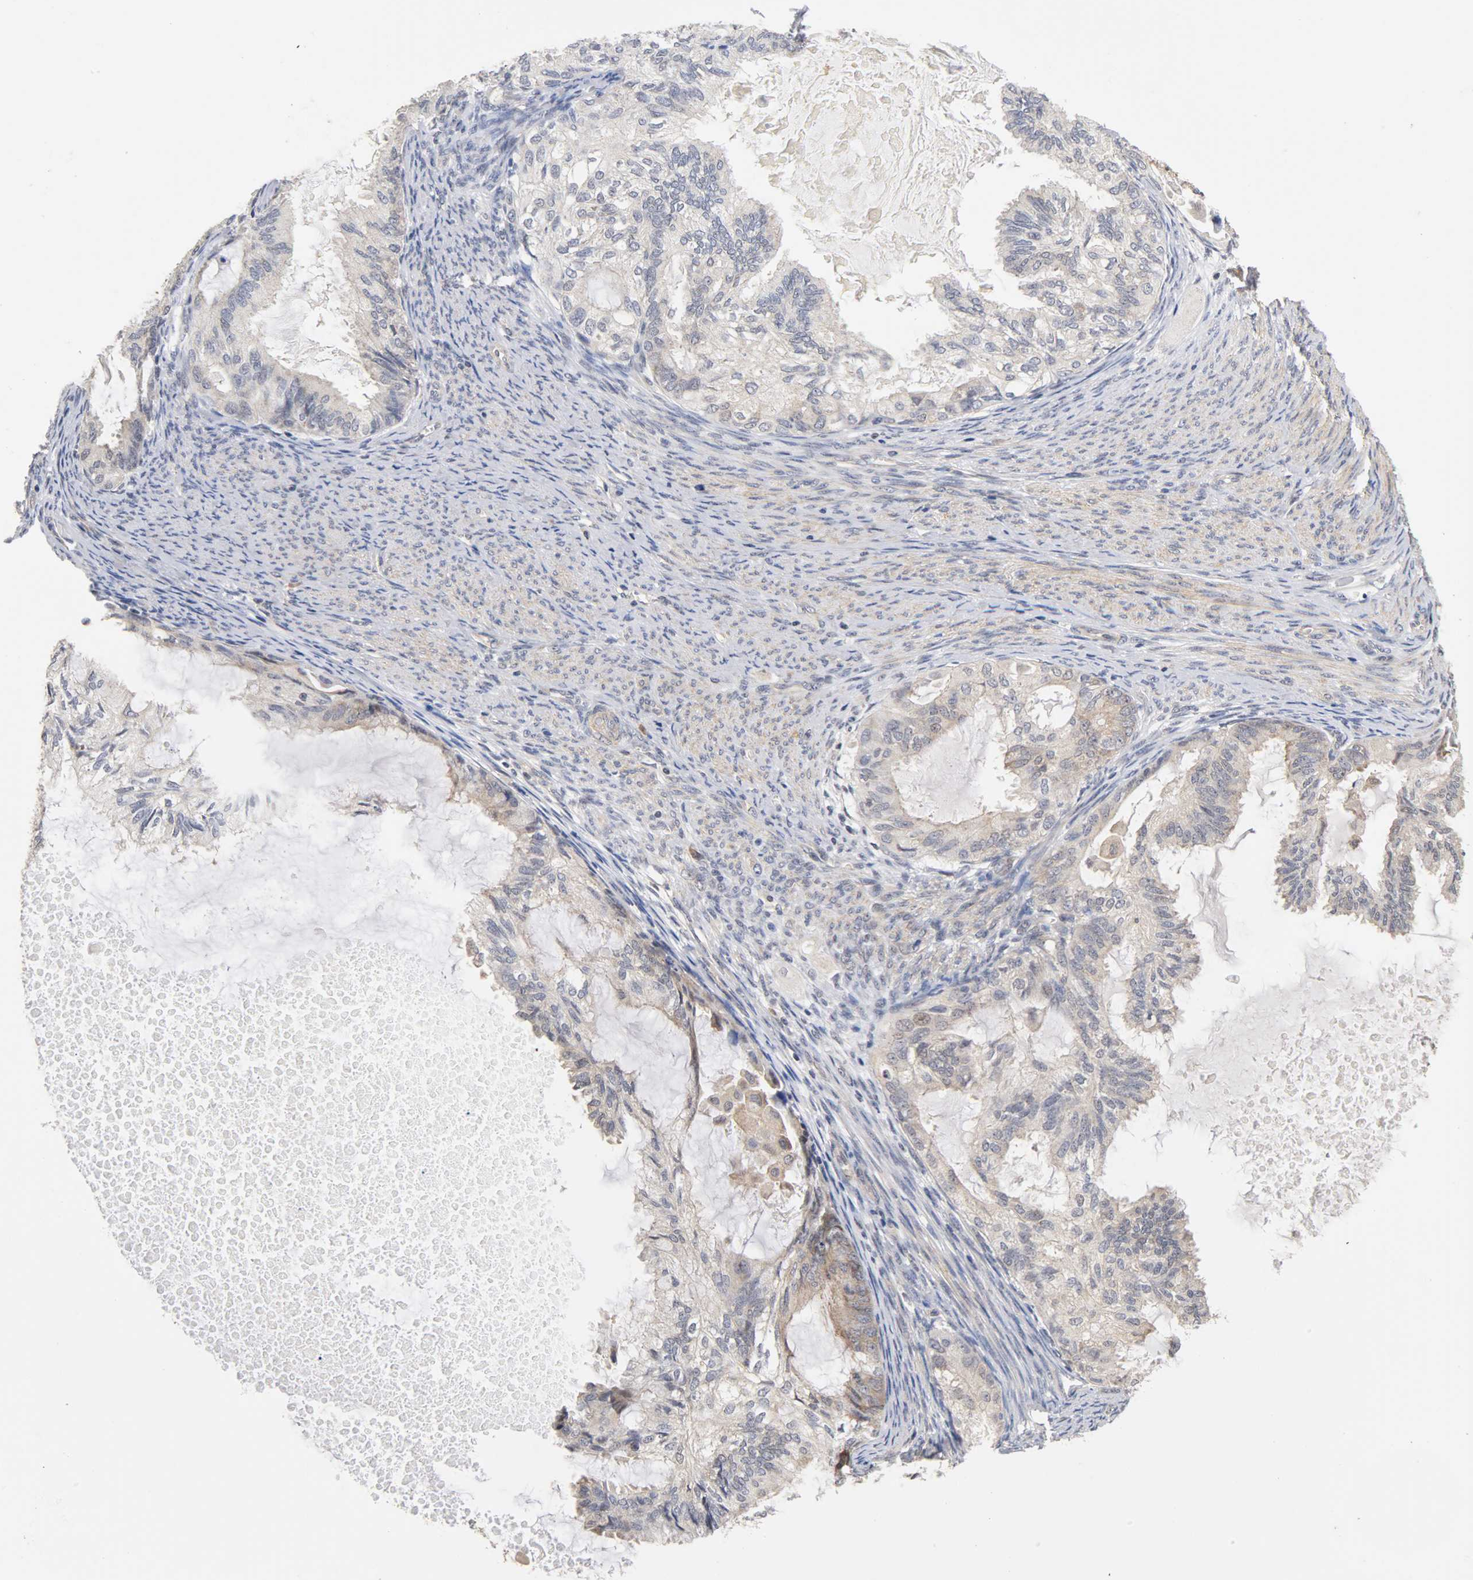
{"staining": {"intensity": "weak", "quantity": "25%-75%", "location": "cytoplasmic/membranous"}, "tissue": "cervical cancer", "cell_type": "Tumor cells", "image_type": "cancer", "snomed": [{"axis": "morphology", "description": "Normal tissue, NOS"}, {"axis": "morphology", "description": "Adenocarcinoma, NOS"}, {"axis": "topography", "description": "Cervix"}, {"axis": "topography", "description": "Endometrium"}], "caption": "The histopathology image shows a brown stain indicating the presence of a protein in the cytoplasmic/membranous of tumor cells in cervical cancer. (Brightfield microscopy of DAB IHC at high magnification).", "gene": "UBE2M", "patient": {"sex": "female", "age": 86}}